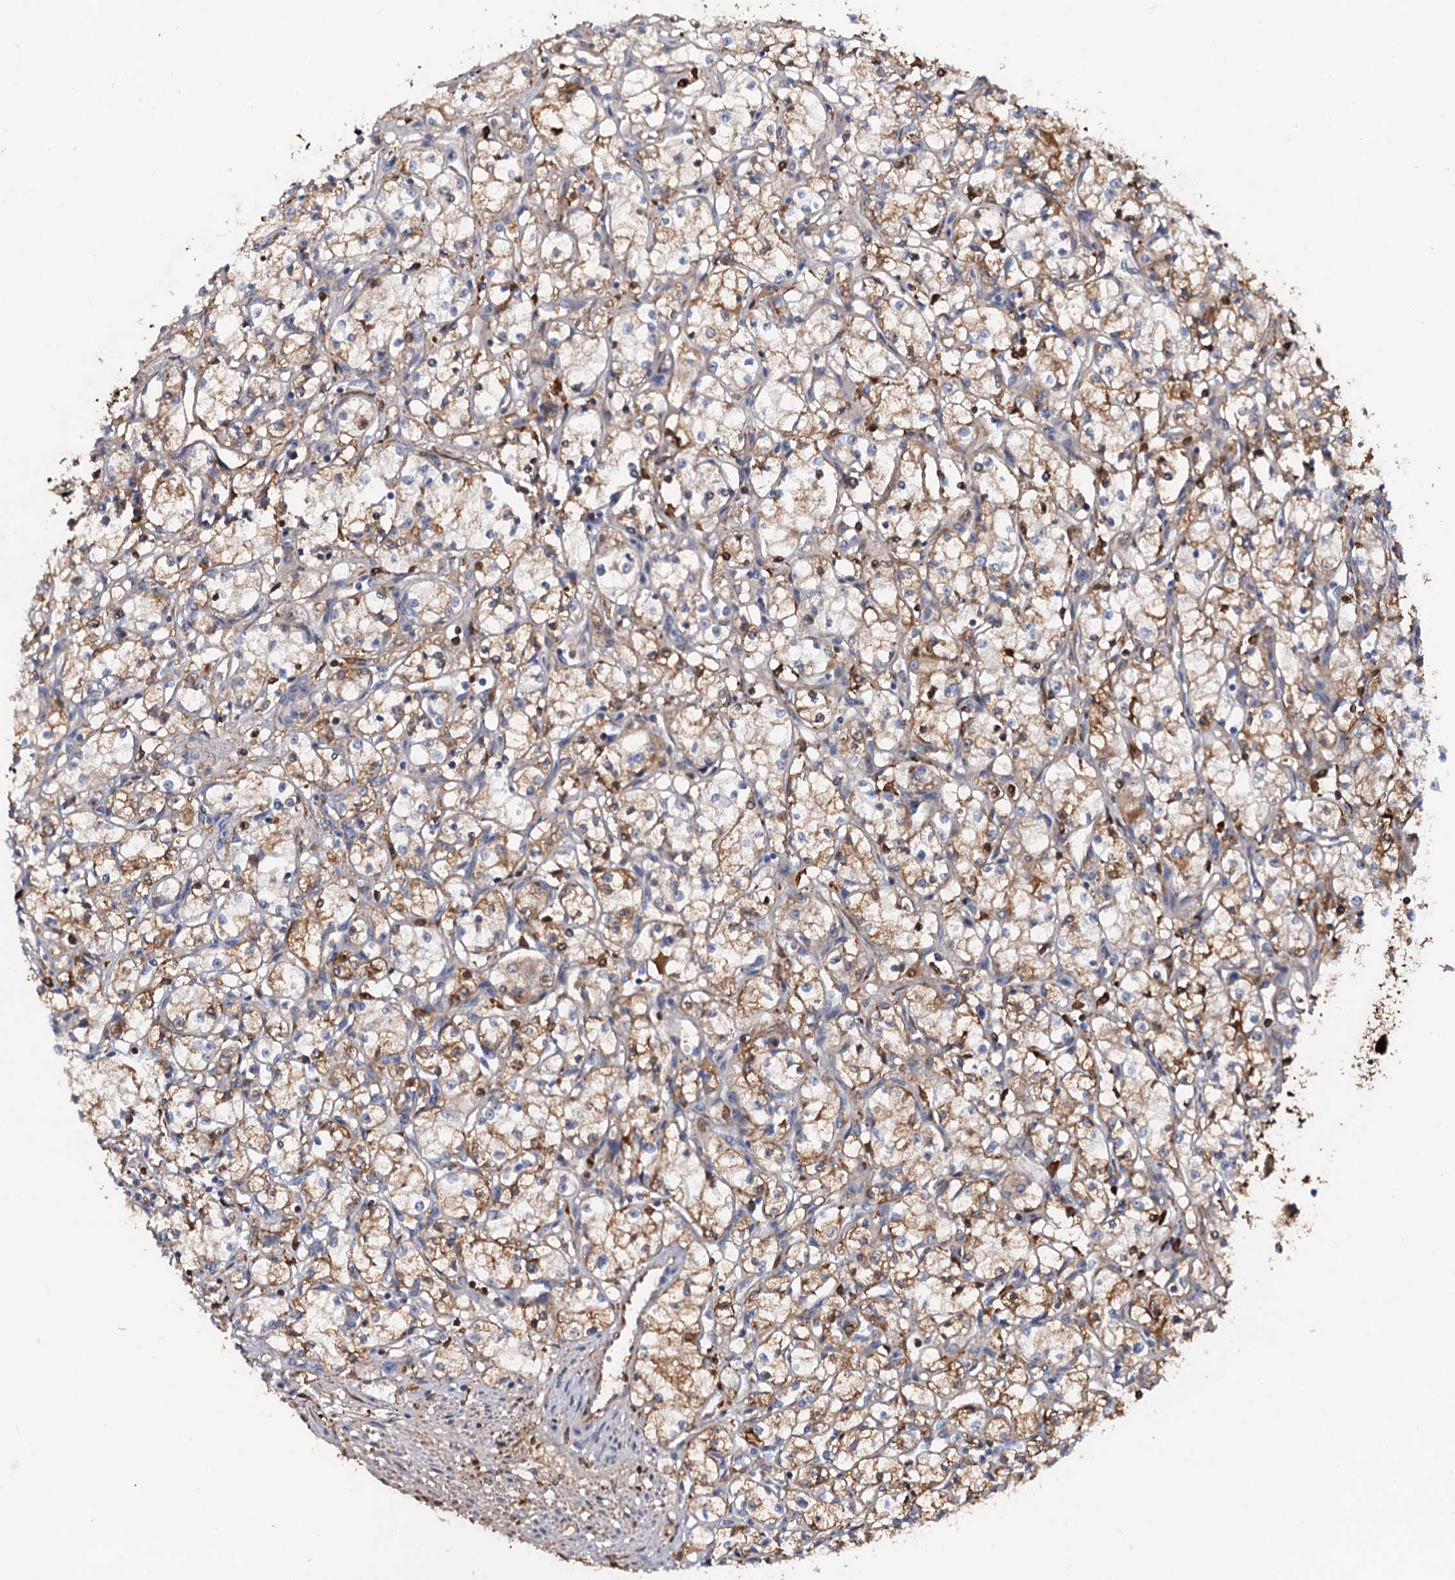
{"staining": {"intensity": "moderate", "quantity": ">75%", "location": "cytoplasmic/membranous"}, "tissue": "renal cancer", "cell_type": "Tumor cells", "image_type": "cancer", "snomed": [{"axis": "morphology", "description": "Adenocarcinoma, NOS"}, {"axis": "topography", "description": "Kidney"}], "caption": "Human renal adenocarcinoma stained with a protein marker demonstrates moderate staining in tumor cells.", "gene": "CHRD", "patient": {"sex": "male", "age": 59}}